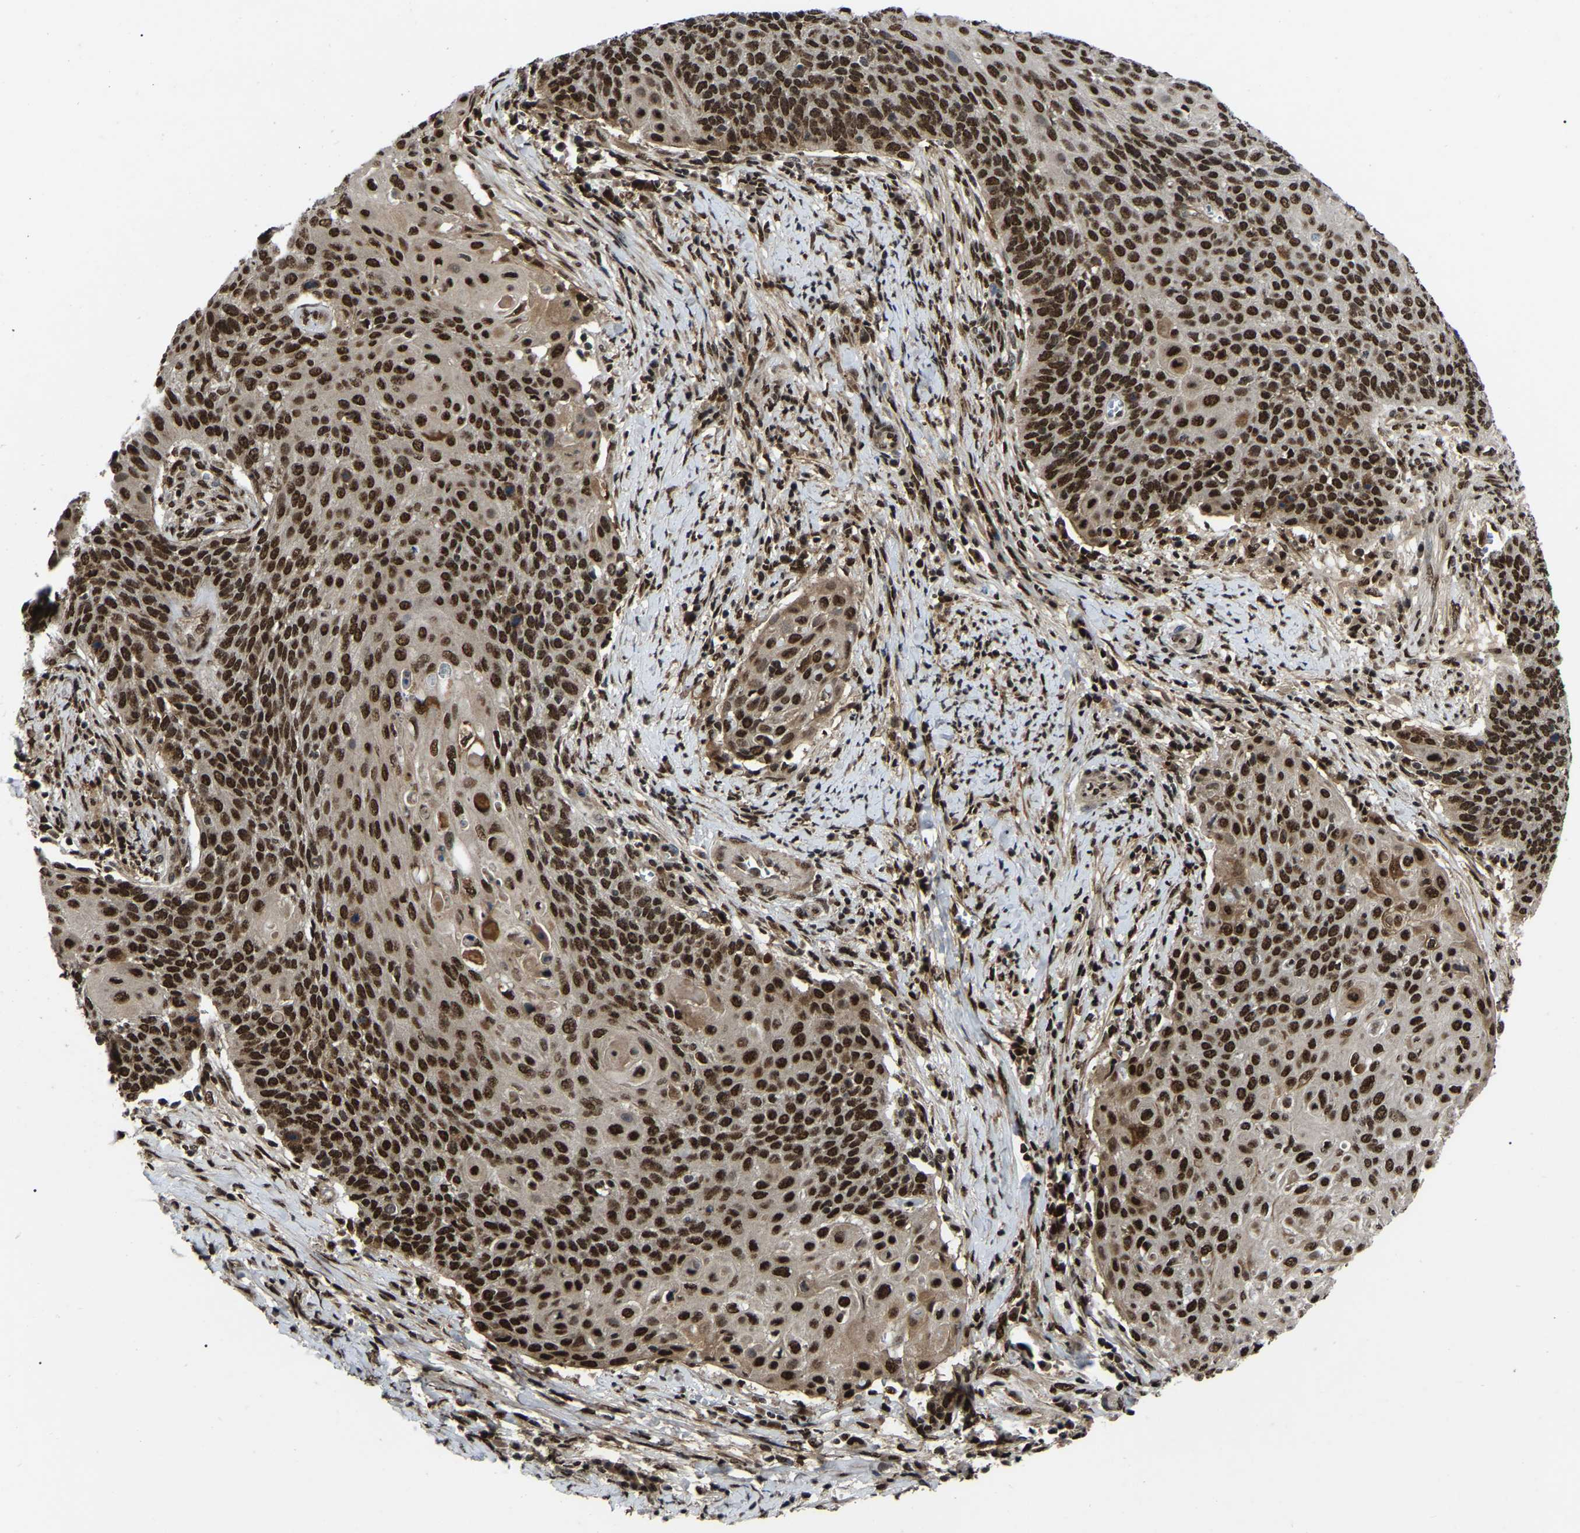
{"staining": {"intensity": "strong", "quantity": ">75%", "location": "nuclear"}, "tissue": "cervical cancer", "cell_type": "Tumor cells", "image_type": "cancer", "snomed": [{"axis": "morphology", "description": "Squamous cell carcinoma, NOS"}, {"axis": "topography", "description": "Cervix"}], "caption": "Human cervical cancer (squamous cell carcinoma) stained for a protein (brown) exhibits strong nuclear positive staining in approximately >75% of tumor cells.", "gene": "TRIM35", "patient": {"sex": "female", "age": 39}}